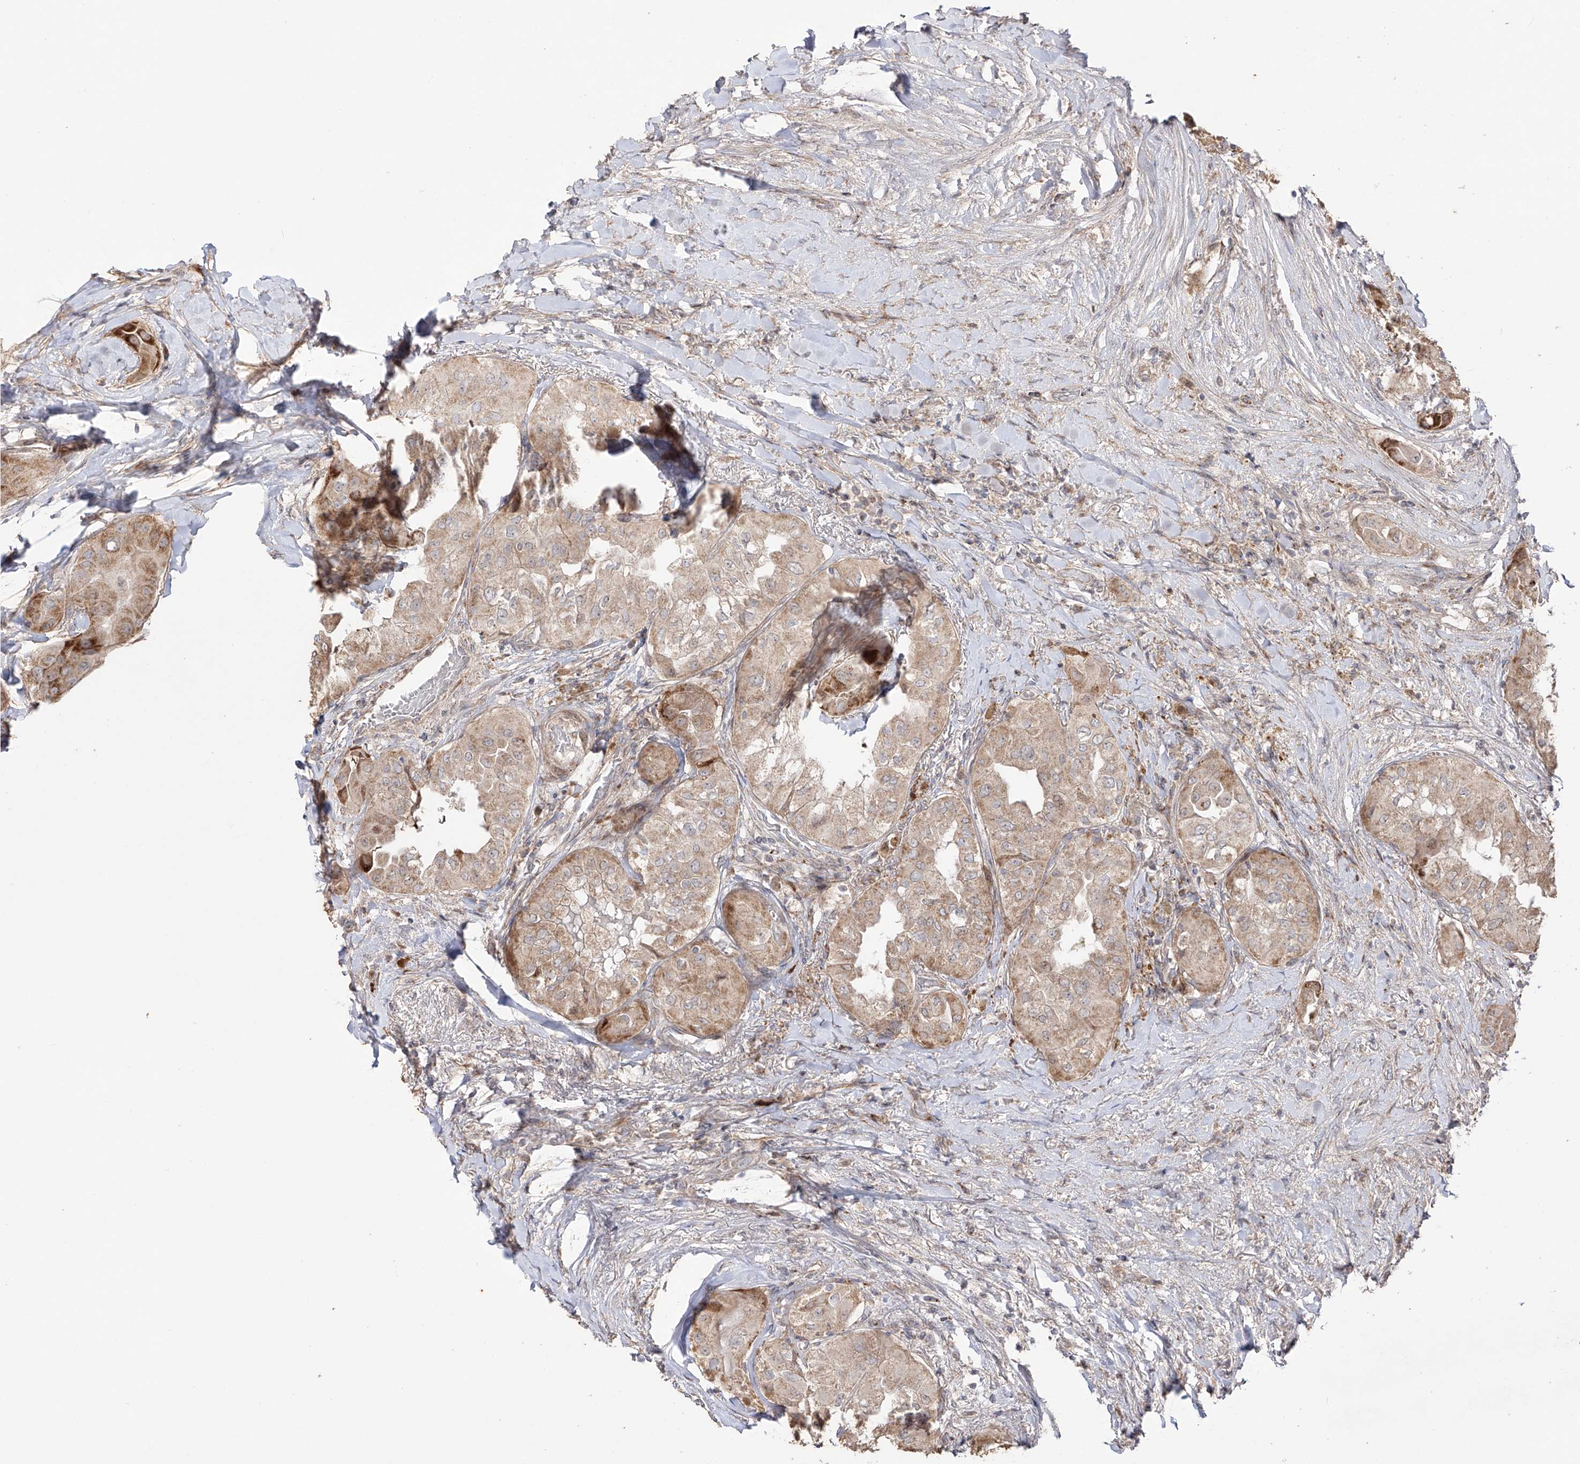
{"staining": {"intensity": "moderate", "quantity": ">75%", "location": "cytoplasmic/membranous"}, "tissue": "thyroid cancer", "cell_type": "Tumor cells", "image_type": "cancer", "snomed": [{"axis": "morphology", "description": "Papillary adenocarcinoma, NOS"}, {"axis": "topography", "description": "Thyroid gland"}], "caption": "The immunohistochemical stain labels moderate cytoplasmic/membranous staining in tumor cells of thyroid cancer (papillary adenocarcinoma) tissue. The staining is performed using DAB brown chromogen to label protein expression. The nuclei are counter-stained blue using hematoxylin.", "gene": "YKT6", "patient": {"sex": "female", "age": 59}}